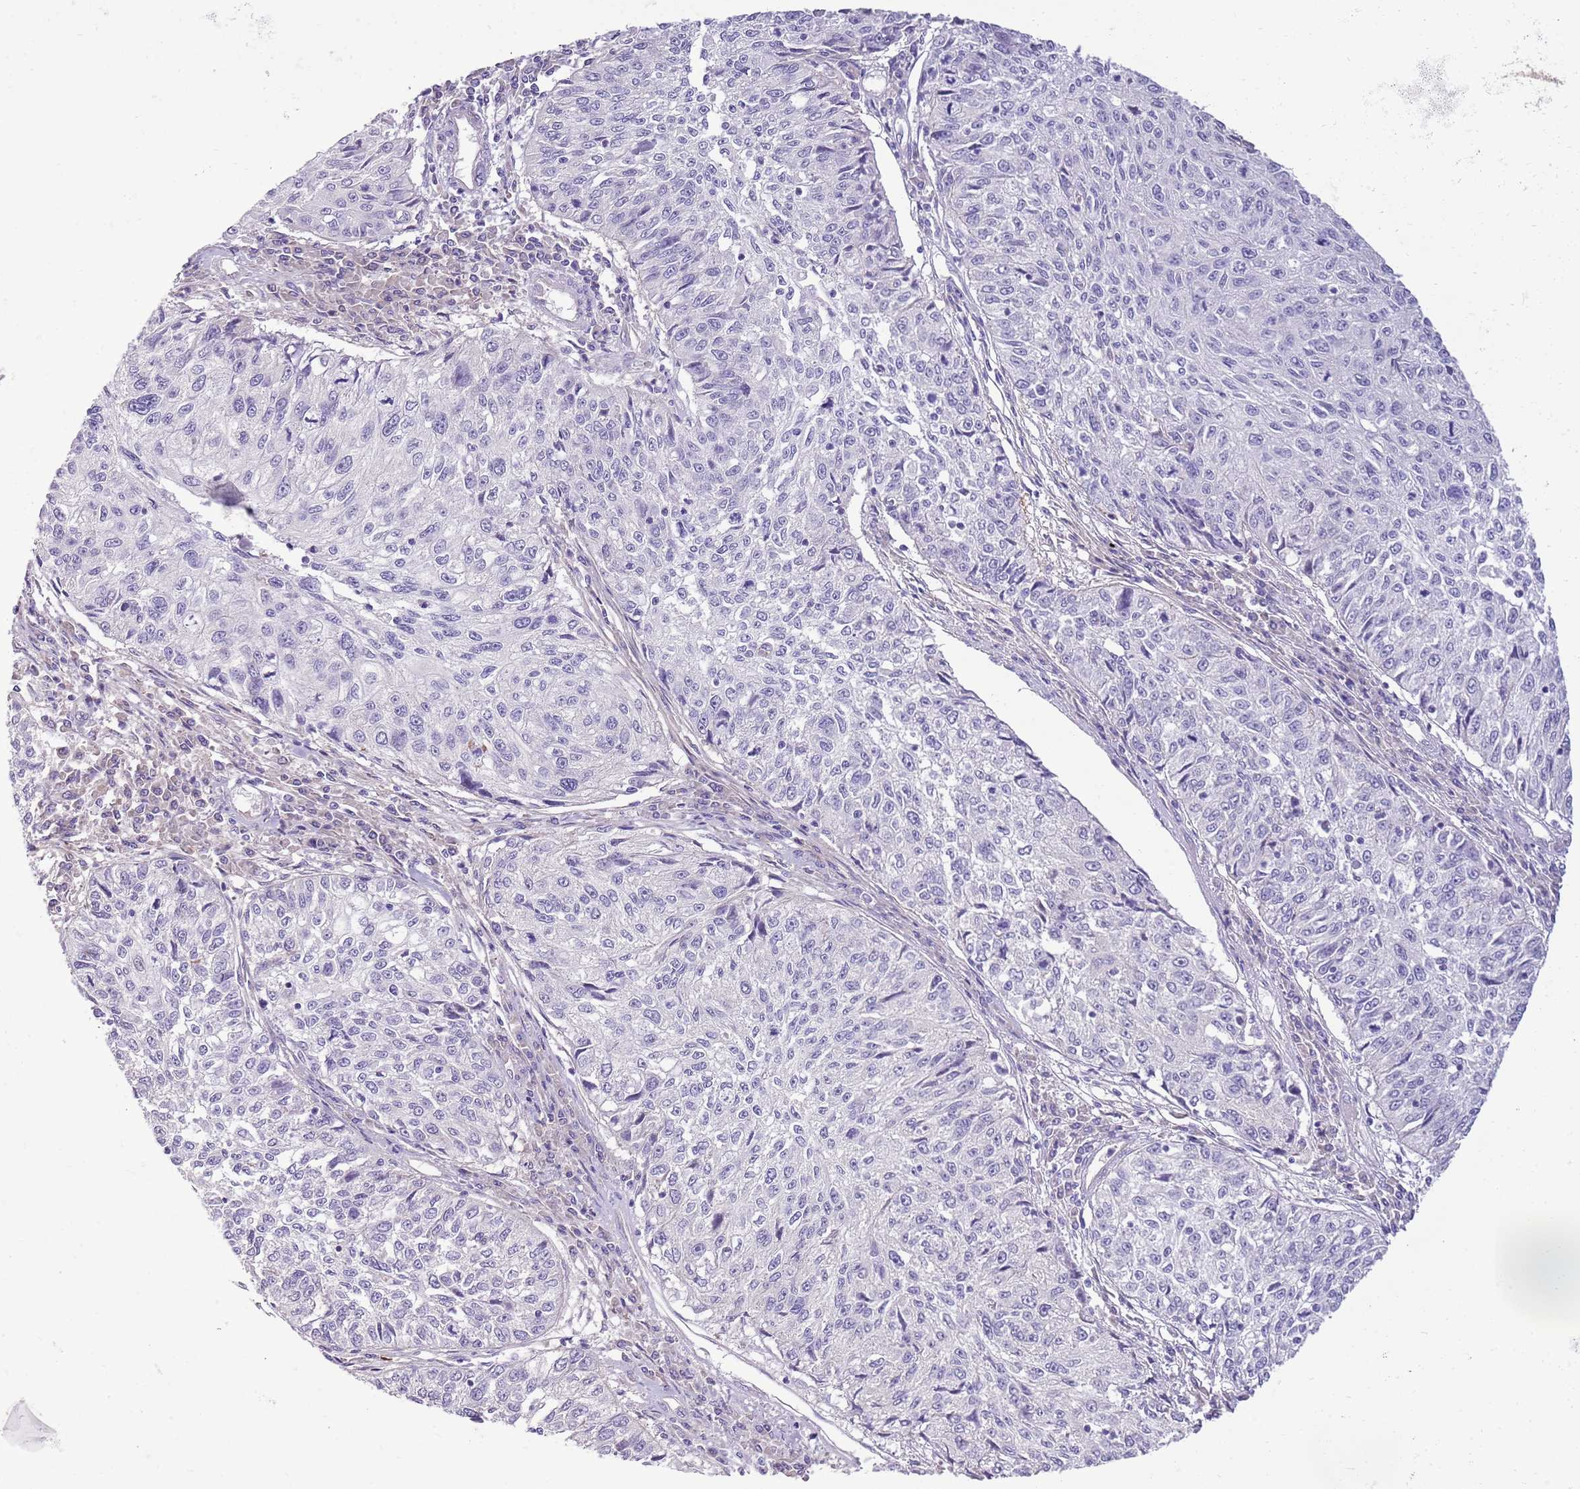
{"staining": {"intensity": "negative", "quantity": "none", "location": "none"}, "tissue": "cervical cancer", "cell_type": "Tumor cells", "image_type": "cancer", "snomed": [{"axis": "morphology", "description": "Squamous cell carcinoma, NOS"}, {"axis": "topography", "description": "Cervix"}], "caption": "Tumor cells show no significant protein expression in cervical squamous cell carcinoma.", "gene": "ZC4H2", "patient": {"sex": "female", "age": 57}}